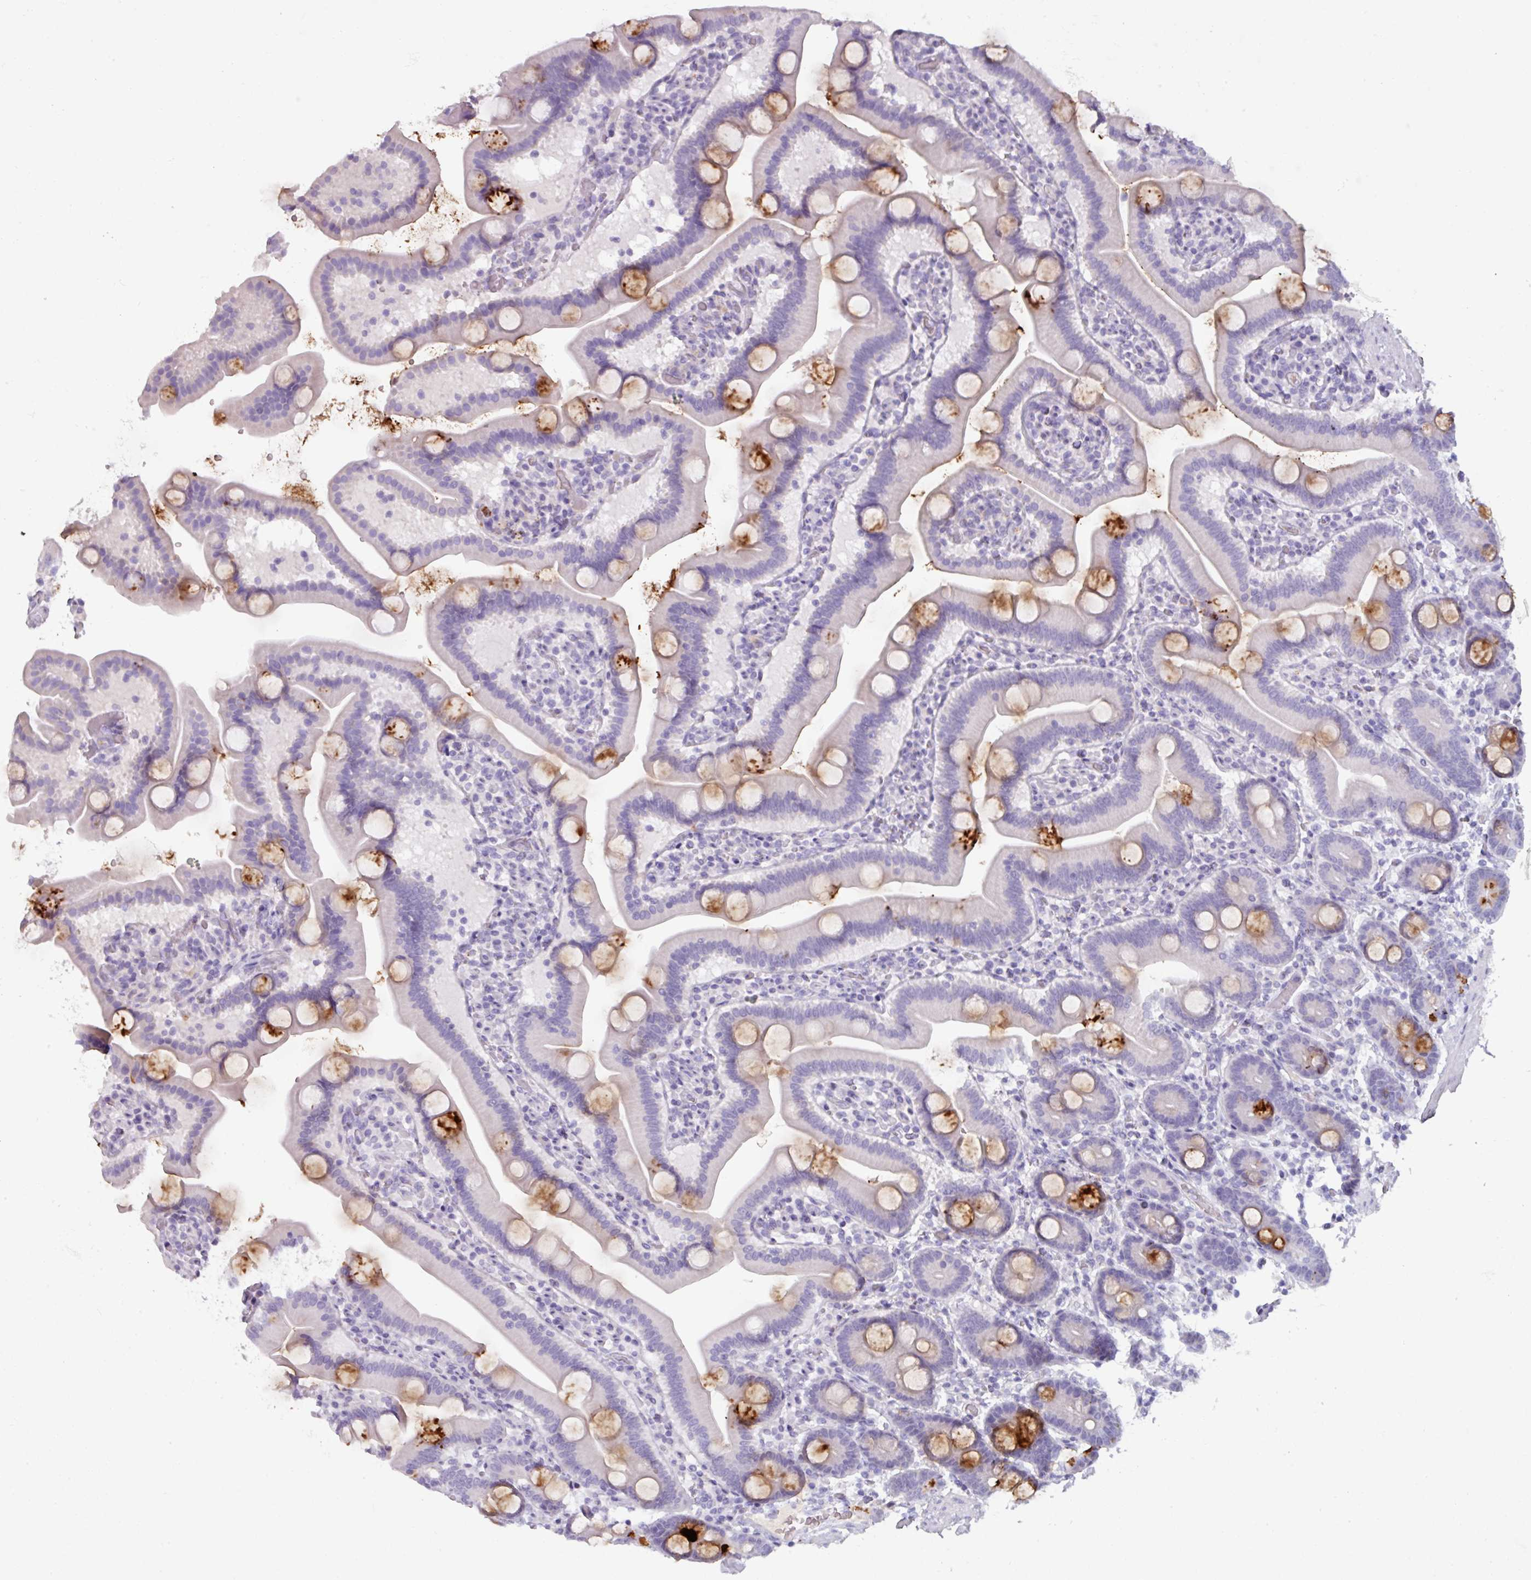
{"staining": {"intensity": "strong", "quantity": "<25%", "location": "cytoplasmic/membranous"}, "tissue": "duodenum", "cell_type": "Glandular cells", "image_type": "normal", "snomed": [{"axis": "morphology", "description": "Normal tissue, NOS"}, {"axis": "topography", "description": "Duodenum"}], "caption": "Normal duodenum was stained to show a protein in brown. There is medium levels of strong cytoplasmic/membranous positivity in about <25% of glandular cells.", "gene": "OR2T10", "patient": {"sex": "male", "age": 55}}